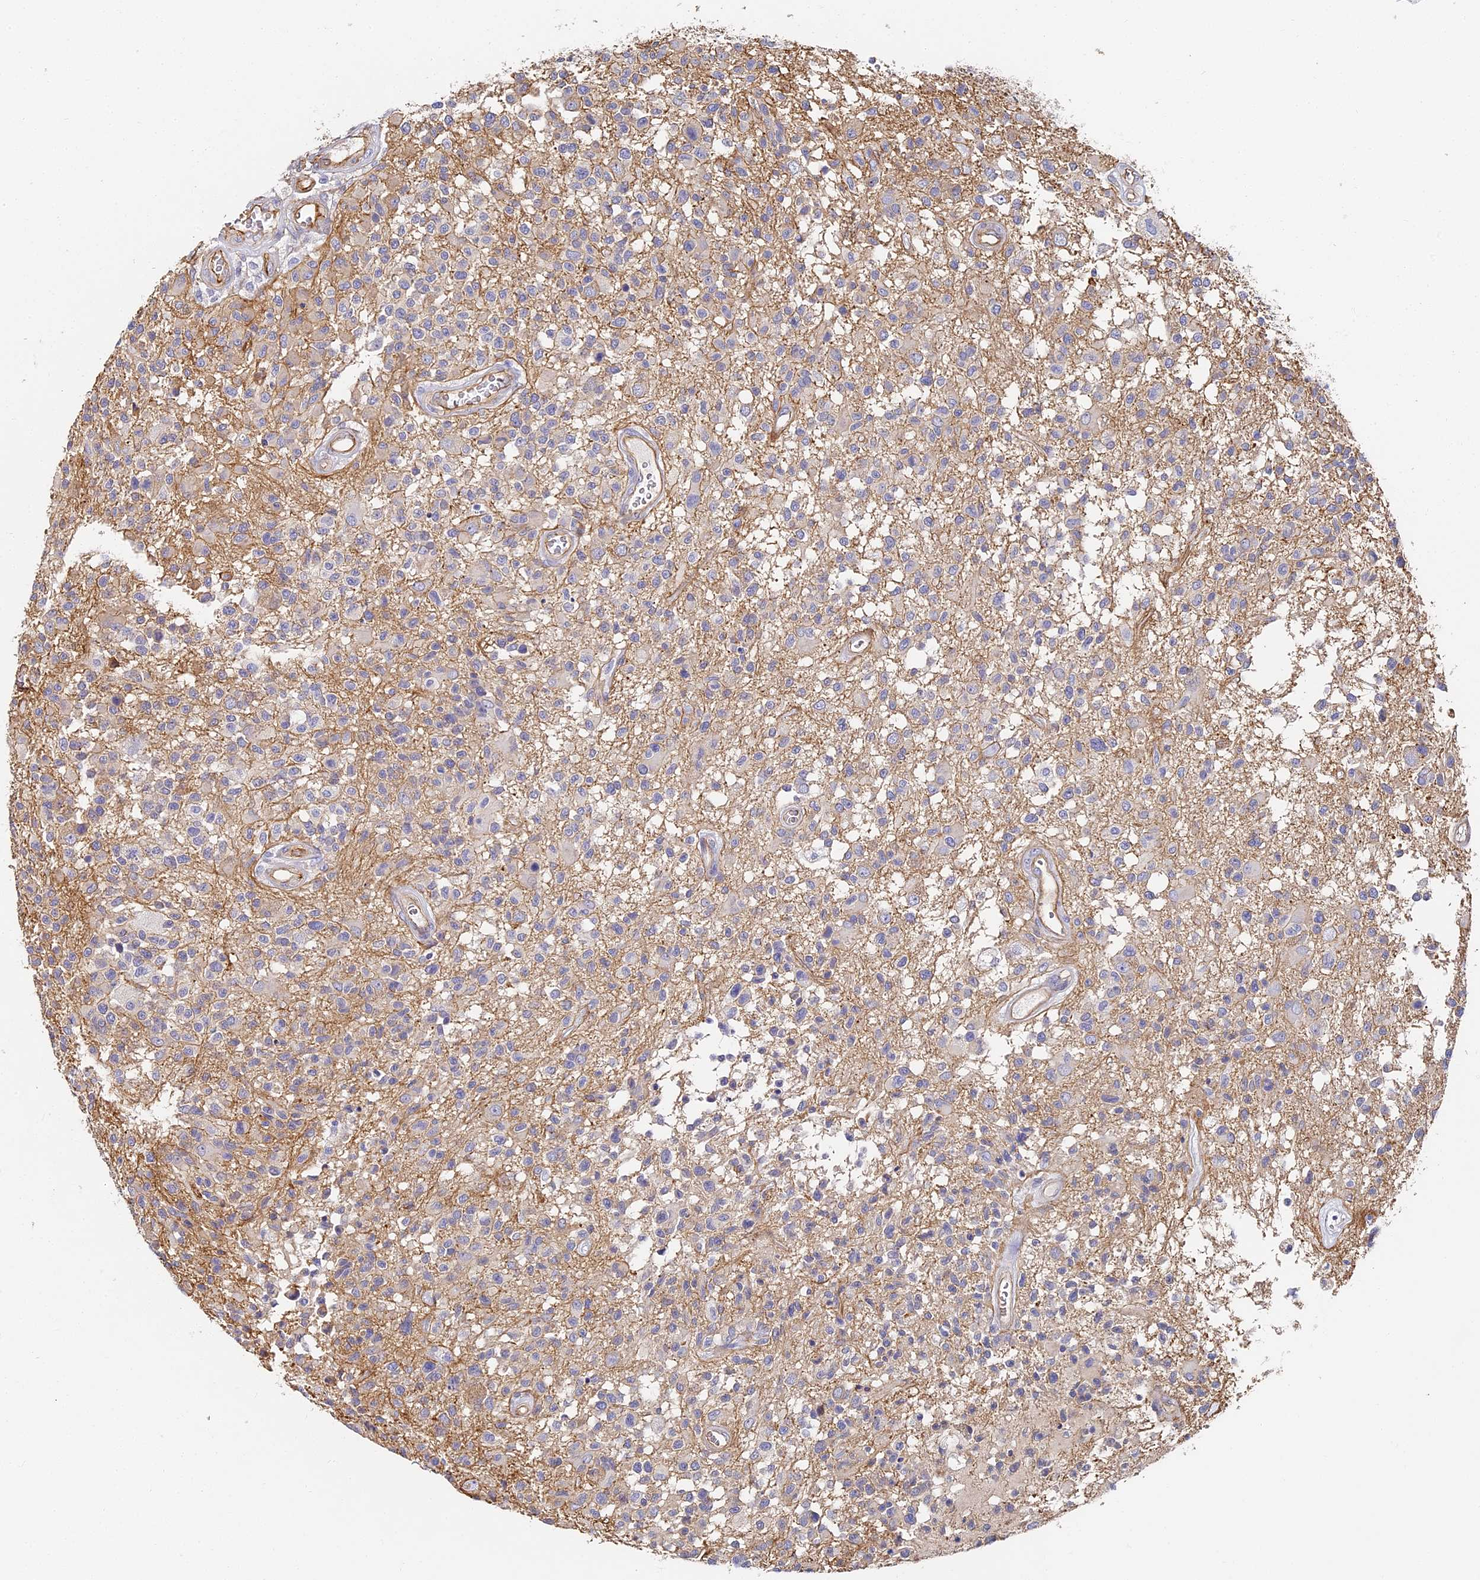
{"staining": {"intensity": "negative", "quantity": "none", "location": "none"}, "tissue": "glioma", "cell_type": "Tumor cells", "image_type": "cancer", "snomed": [{"axis": "morphology", "description": "Glioma, malignant, High grade"}, {"axis": "morphology", "description": "Glioblastoma, NOS"}, {"axis": "topography", "description": "Brain"}], "caption": "Tumor cells are negative for brown protein staining in glioma.", "gene": "CCDC30", "patient": {"sex": "male", "age": 60}}